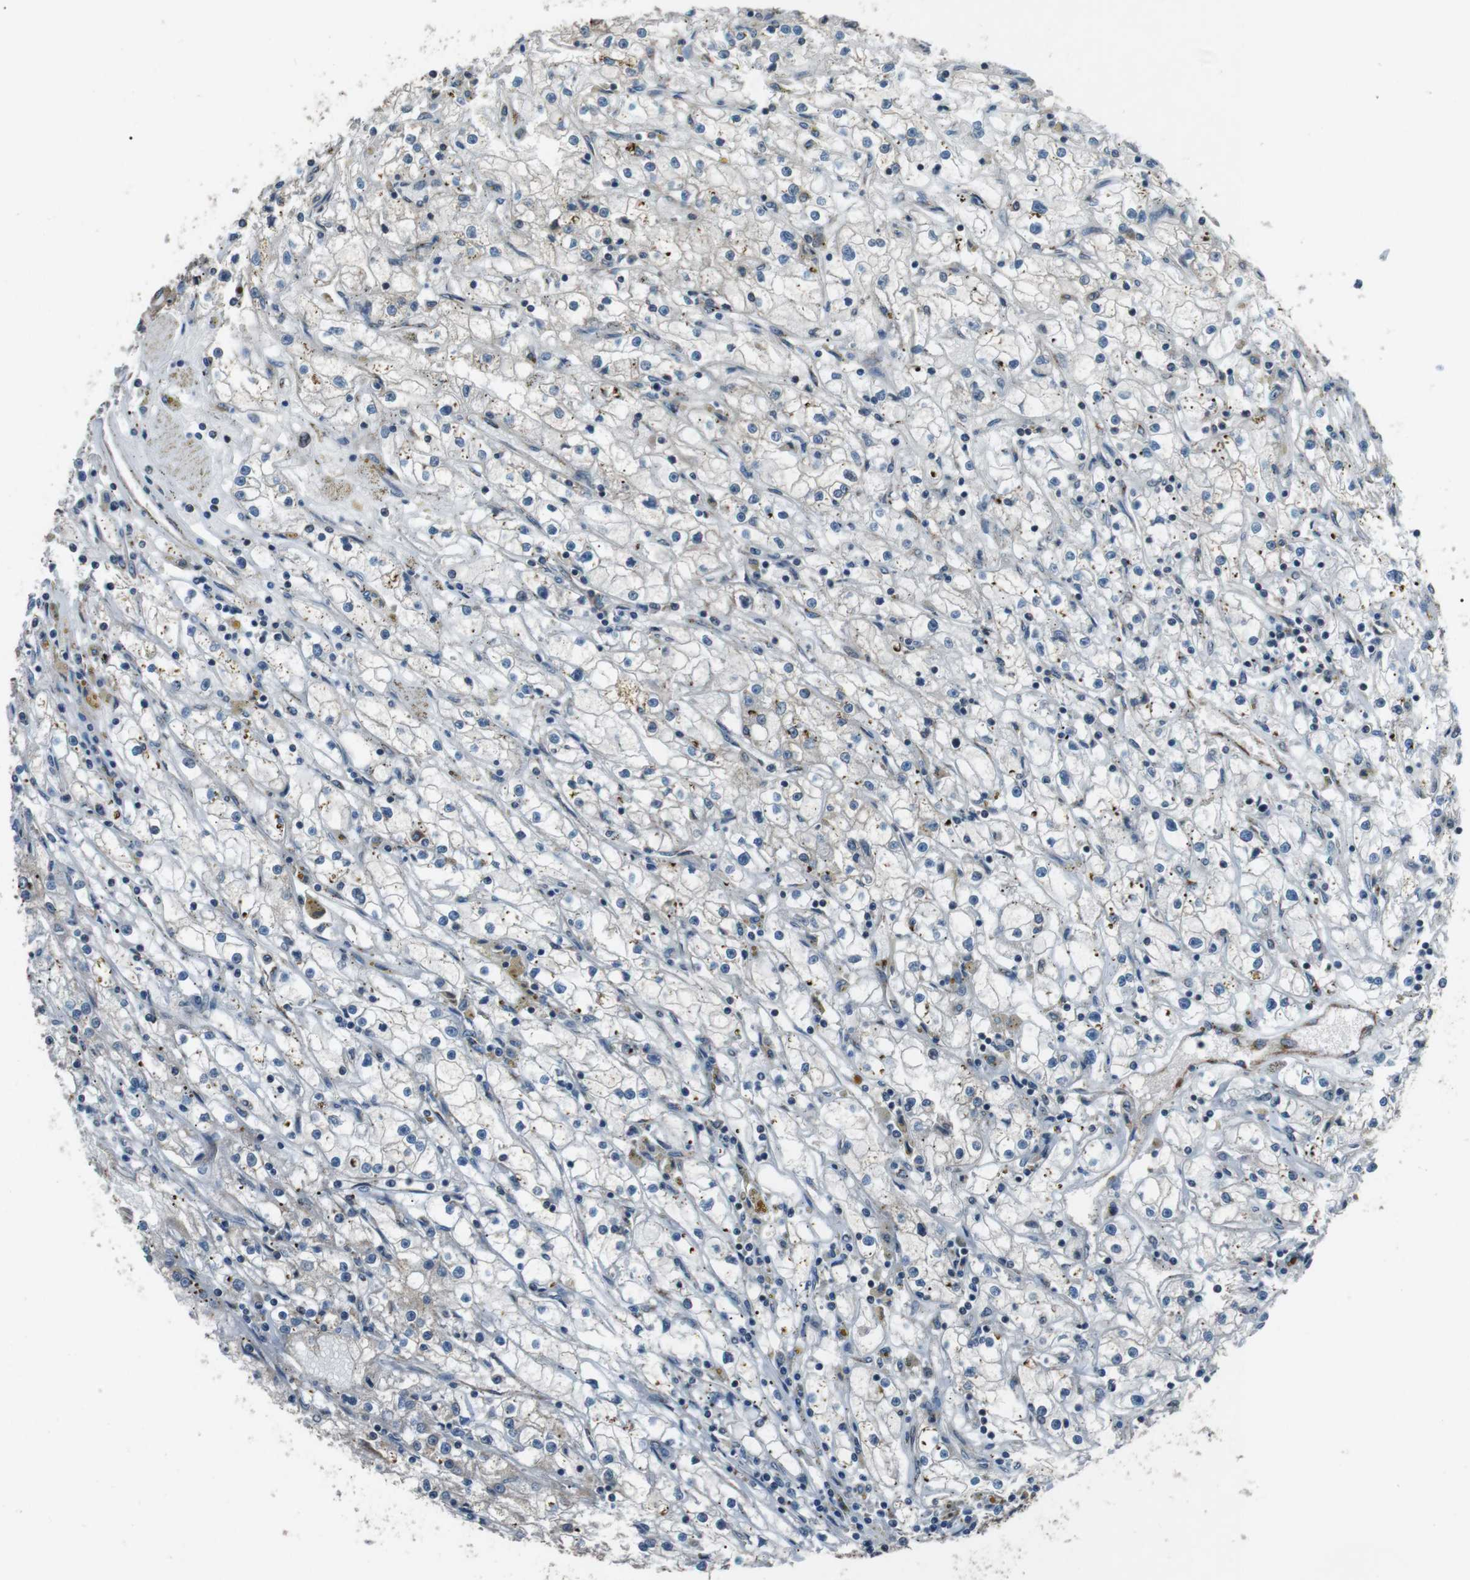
{"staining": {"intensity": "negative", "quantity": "none", "location": "none"}, "tissue": "renal cancer", "cell_type": "Tumor cells", "image_type": "cancer", "snomed": [{"axis": "morphology", "description": "Adenocarcinoma, NOS"}, {"axis": "topography", "description": "Kidney"}], "caption": "Tumor cells show no significant expression in renal cancer (adenocarcinoma).", "gene": "NEK7", "patient": {"sex": "male", "age": 56}}